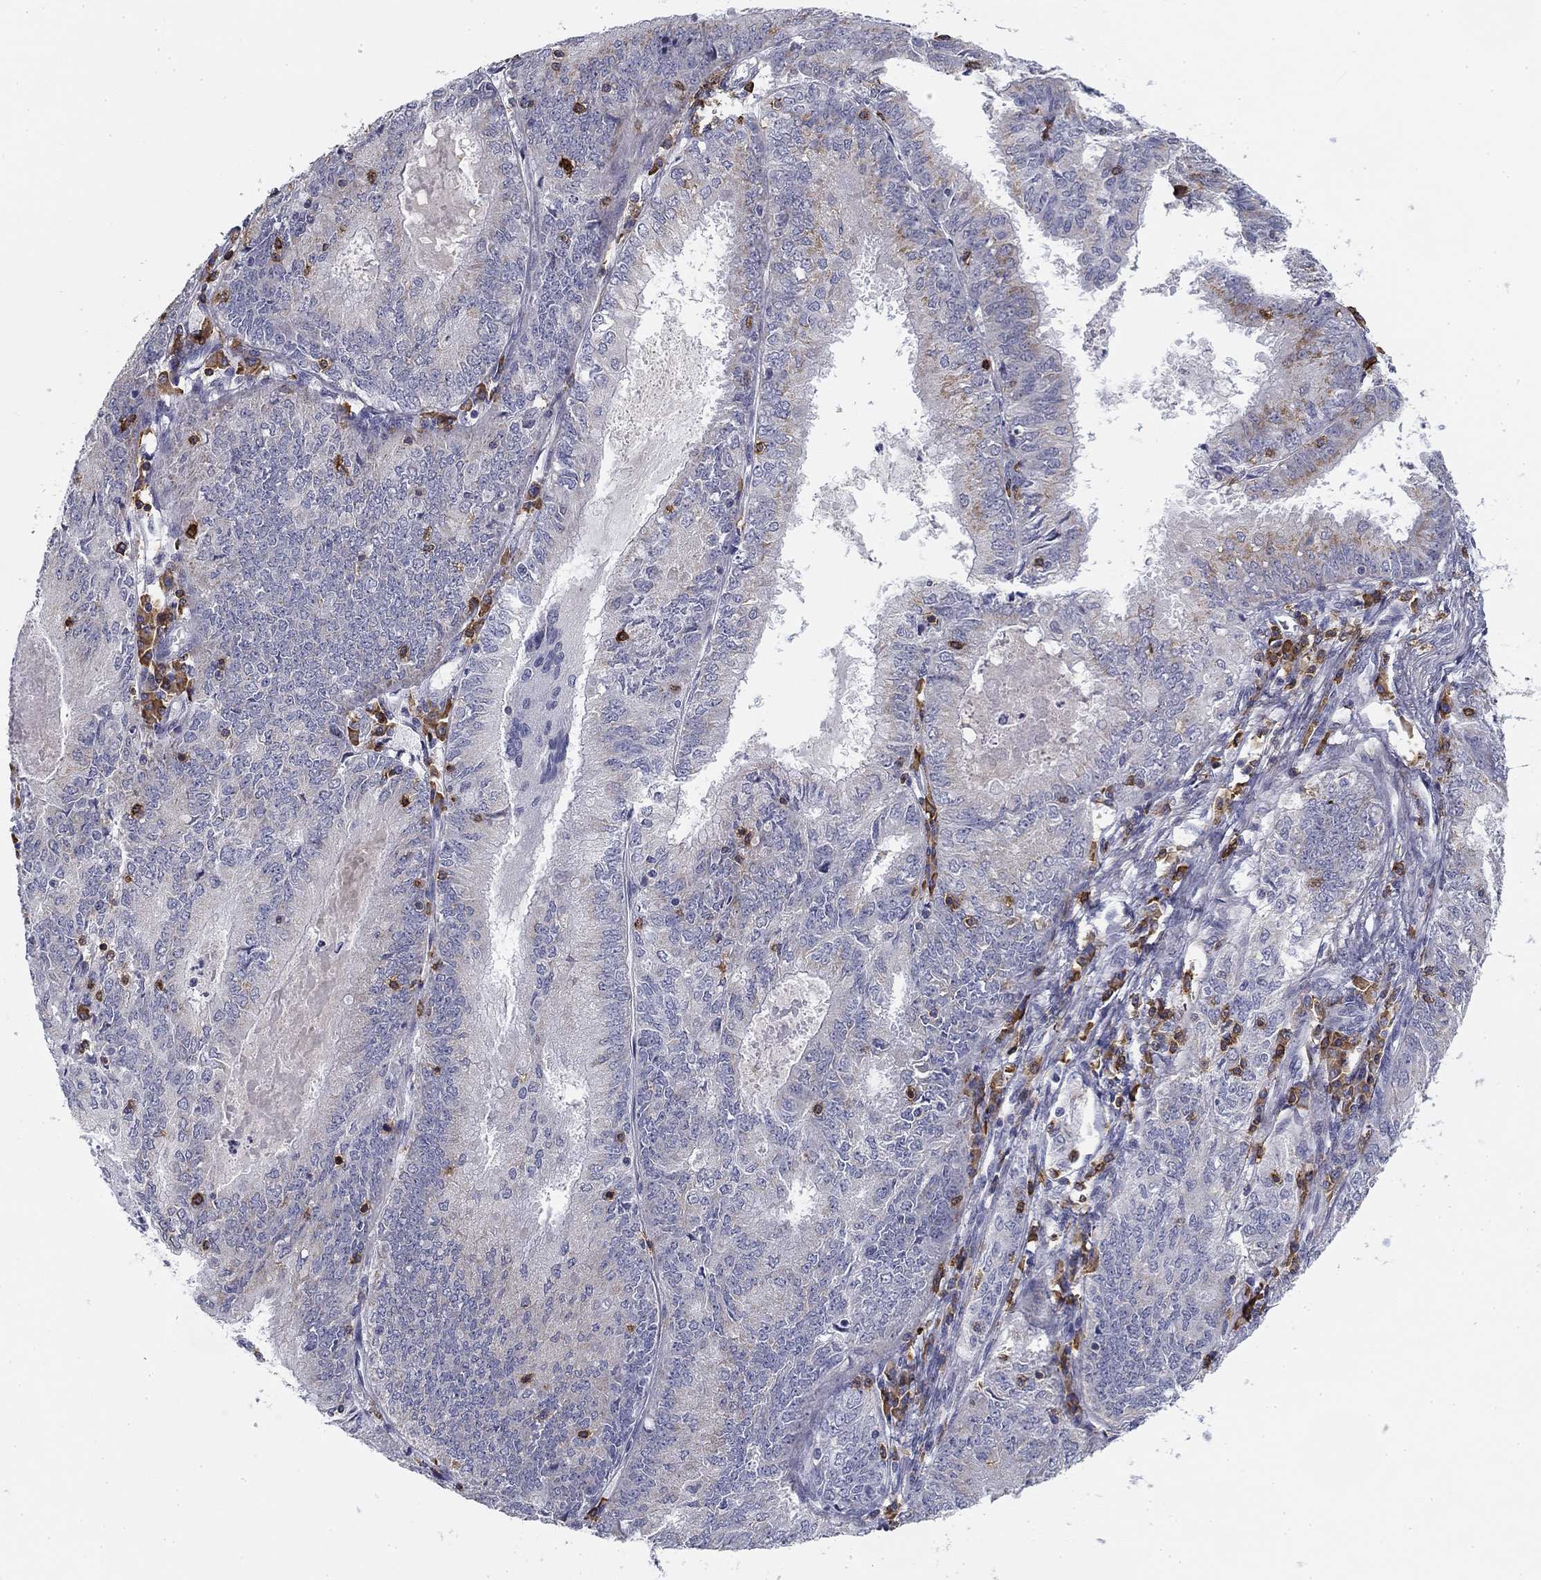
{"staining": {"intensity": "negative", "quantity": "none", "location": "none"}, "tissue": "endometrial cancer", "cell_type": "Tumor cells", "image_type": "cancer", "snomed": [{"axis": "morphology", "description": "Adenocarcinoma, NOS"}, {"axis": "topography", "description": "Endometrium"}], "caption": "High magnification brightfield microscopy of adenocarcinoma (endometrial) stained with DAB (3,3'-diaminobenzidine) (brown) and counterstained with hematoxylin (blue): tumor cells show no significant positivity. (DAB (3,3'-diaminobenzidine) immunohistochemistry with hematoxylin counter stain).", "gene": "TRAT1", "patient": {"sex": "female", "age": 57}}